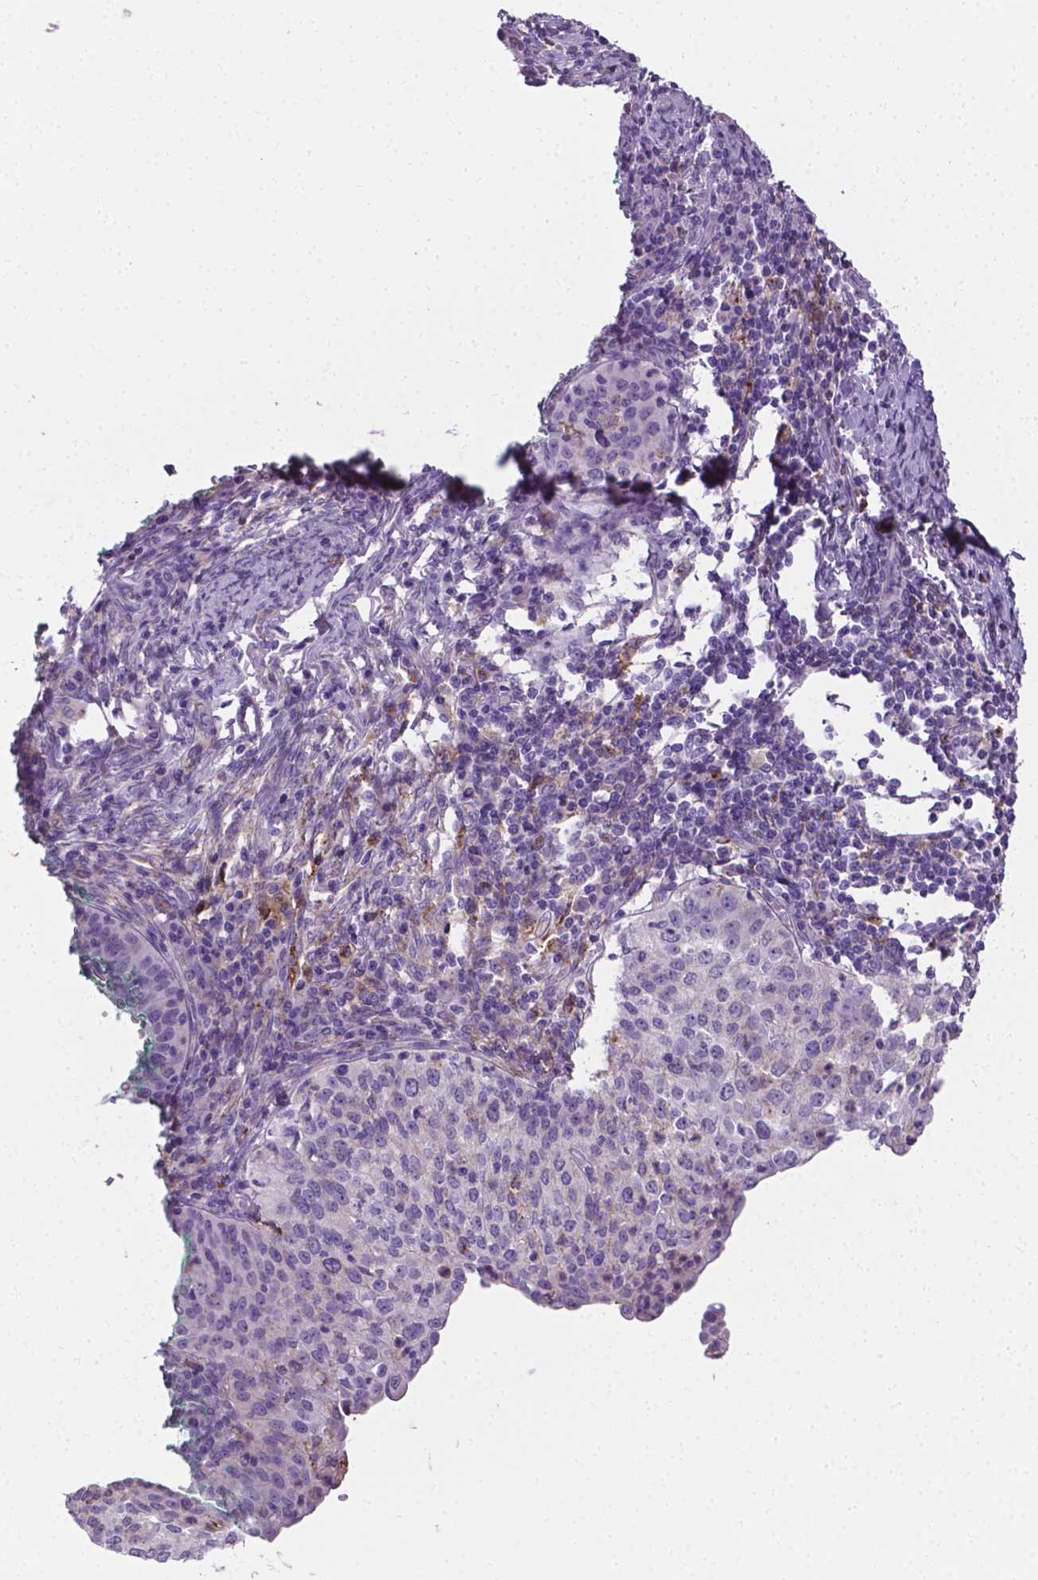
{"staining": {"intensity": "negative", "quantity": "none", "location": "none"}, "tissue": "cervical cancer", "cell_type": "Tumor cells", "image_type": "cancer", "snomed": [{"axis": "morphology", "description": "Squamous cell carcinoma, NOS"}, {"axis": "topography", "description": "Cervix"}], "caption": "IHC image of neoplastic tissue: squamous cell carcinoma (cervical) stained with DAB exhibits no significant protein positivity in tumor cells.", "gene": "APOE", "patient": {"sex": "female", "age": 30}}